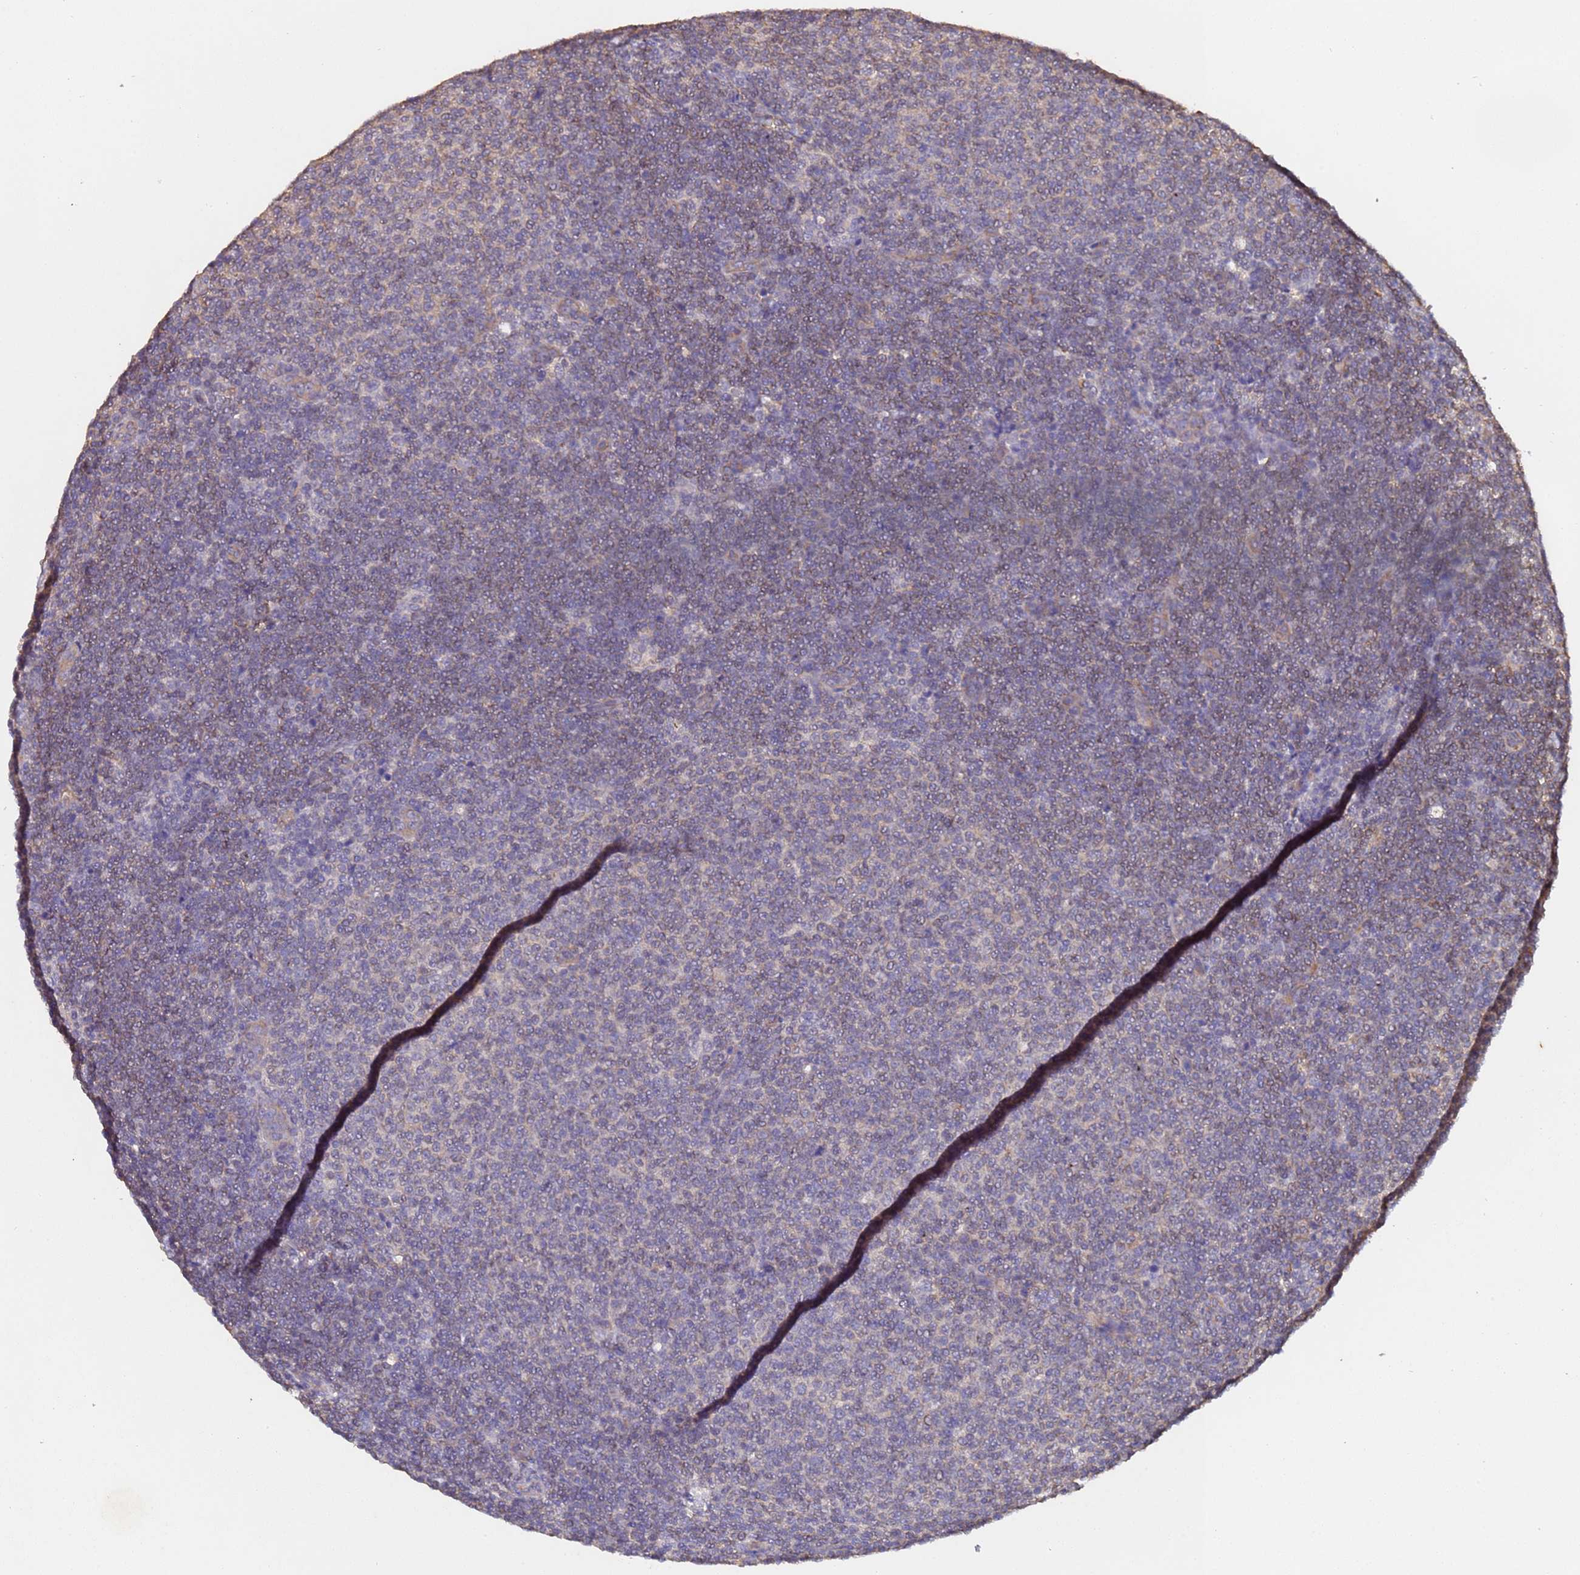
{"staining": {"intensity": "weak", "quantity": "<25%", "location": "cytoplasmic/membranous"}, "tissue": "lymphoma", "cell_type": "Tumor cells", "image_type": "cancer", "snomed": [{"axis": "morphology", "description": "Malignant lymphoma, non-Hodgkin's type, Low grade"}, {"axis": "topography", "description": "Lymph node"}], "caption": "Tumor cells are negative for brown protein staining in malignant lymphoma, non-Hodgkin's type (low-grade). The staining is performed using DAB brown chromogen with nuclei counter-stained in using hematoxylin.", "gene": "MTX3", "patient": {"sex": "male", "age": 66}}